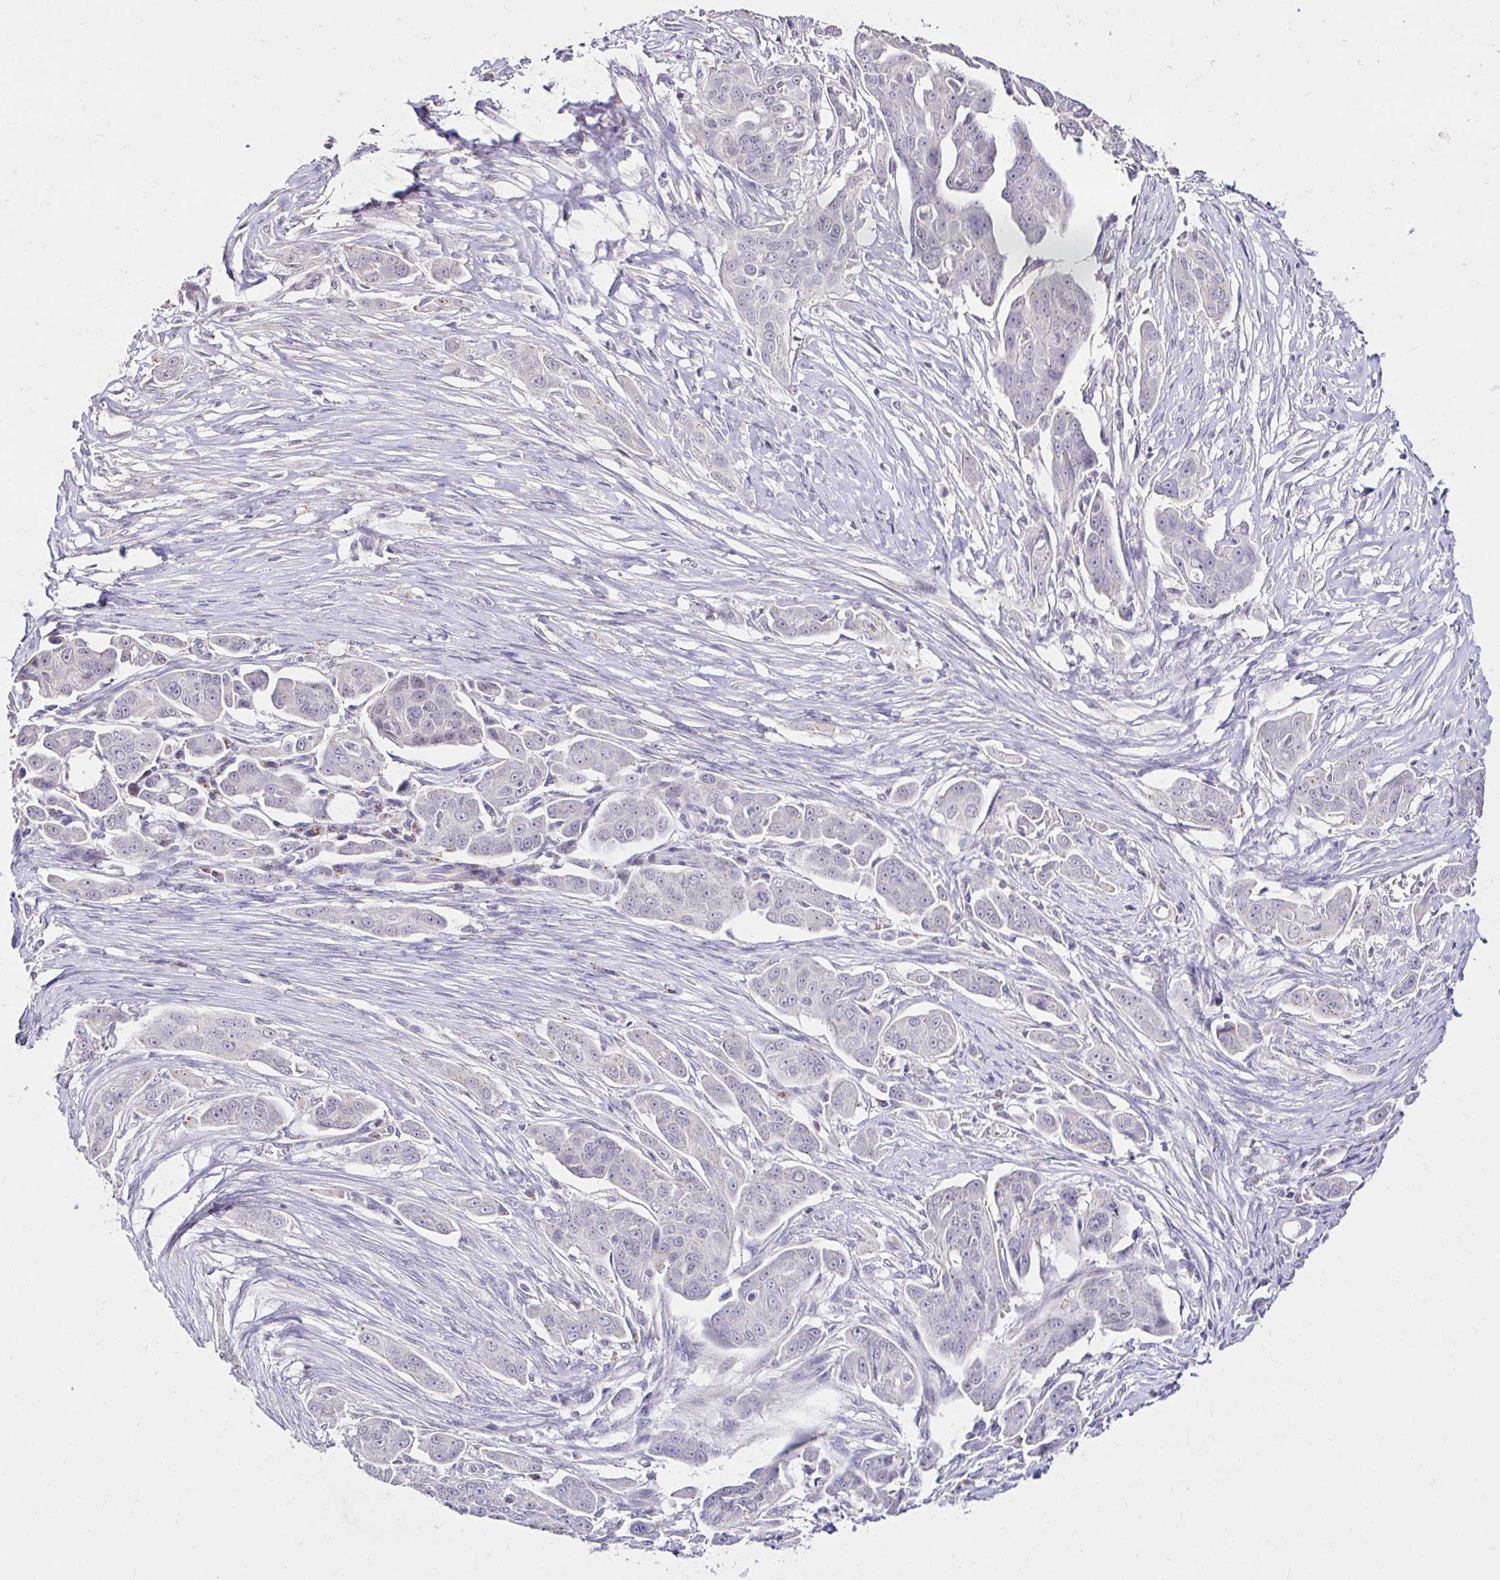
{"staining": {"intensity": "negative", "quantity": "none", "location": "none"}, "tissue": "ovarian cancer", "cell_type": "Tumor cells", "image_type": "cancer", "snomed": [{"axis": "morphology", "description": "Carcinoma, endometroid"}, {"axis": "topography", "description": "Ovary"}], "caption": "Protein analysis of ovarian cancer (endometroid carcinoma) displays no significant staining in tumor cells.", "gene": "KIAA1210", "patient": {"sex": "female", "age": 70}}